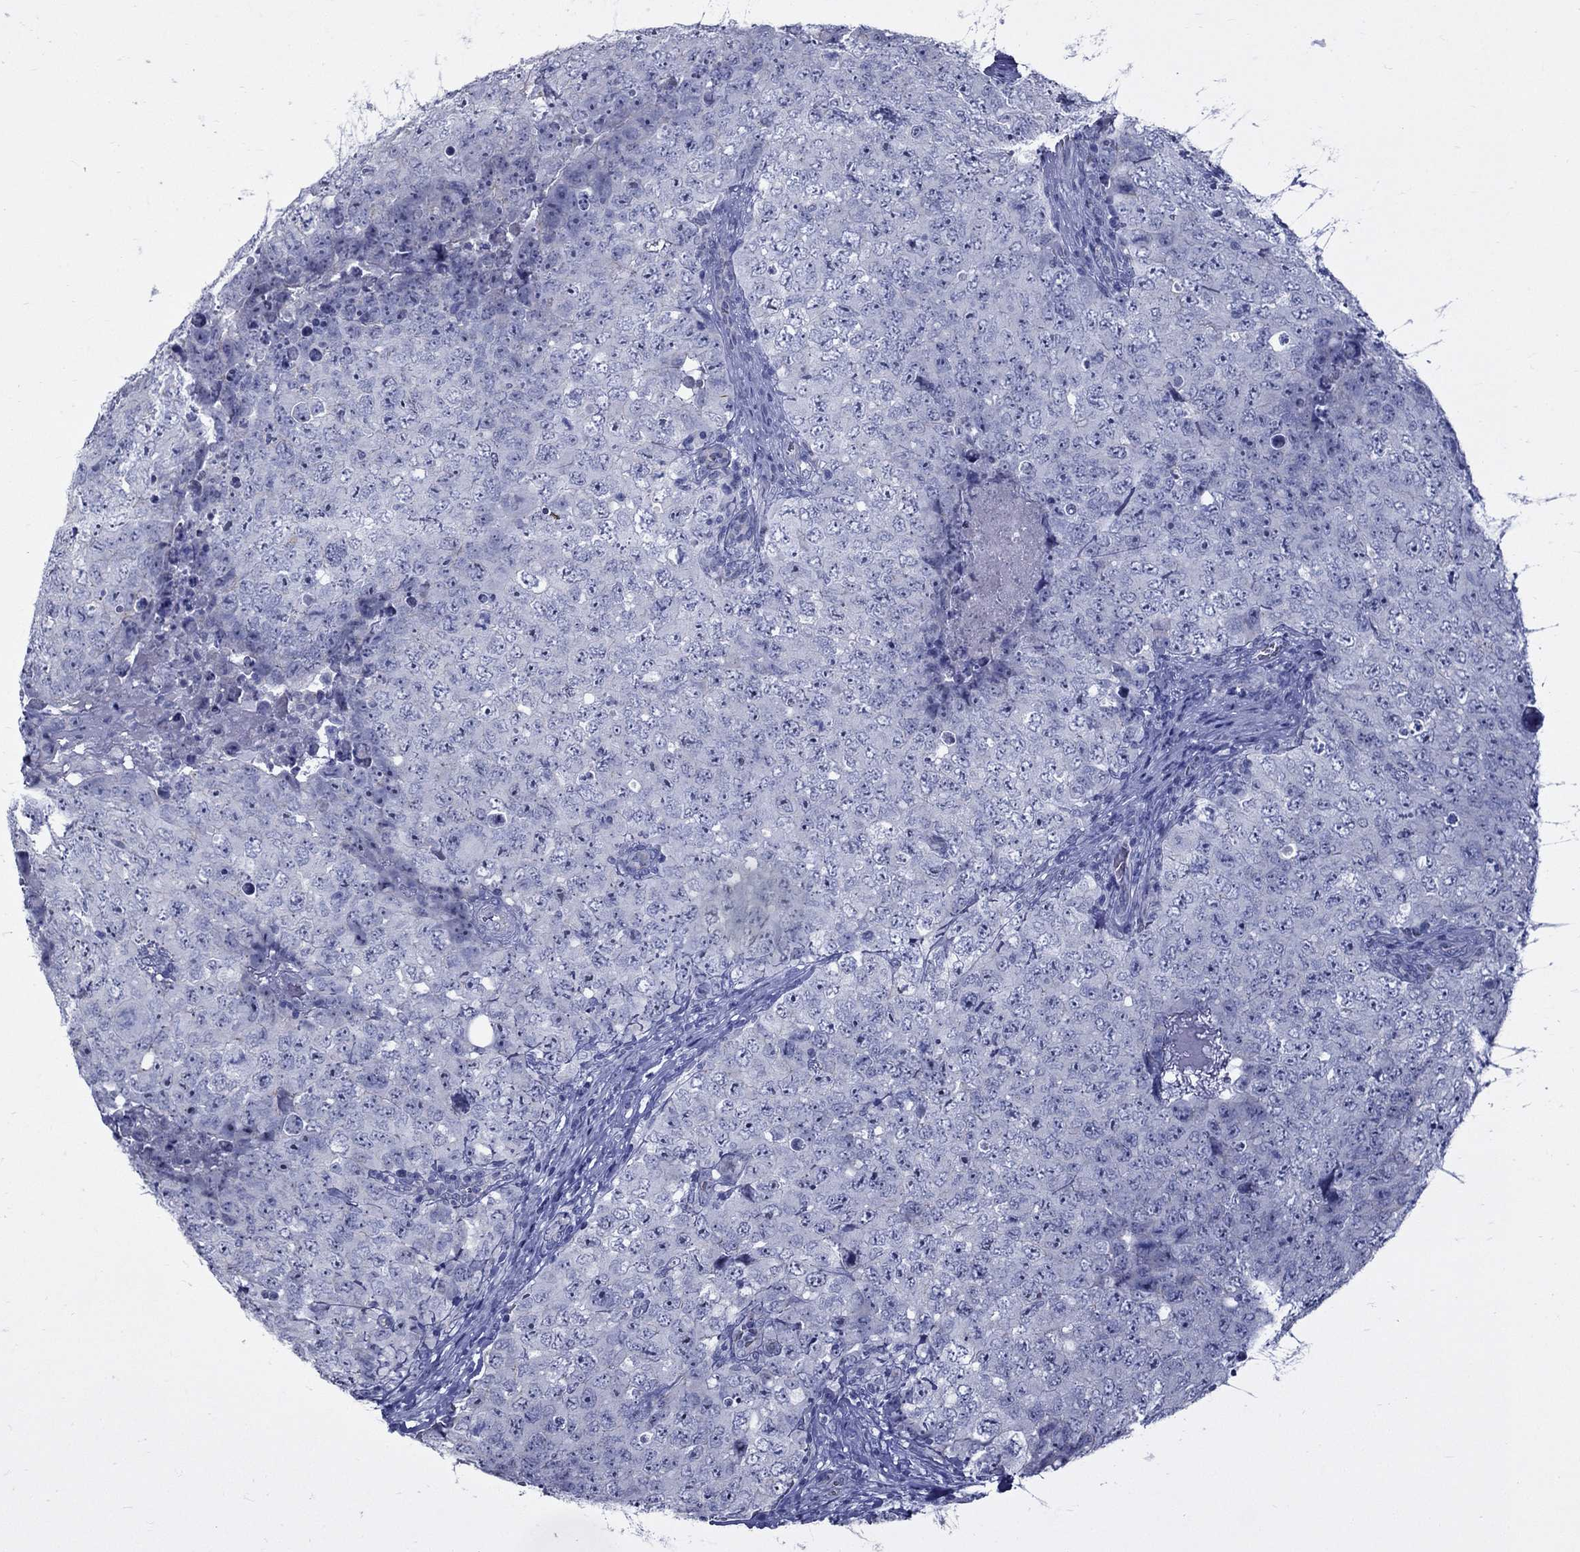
{"staining": {"intensity": "negative", "quantity": "none", "location": "none"}, "tissue": "testis cancer", "cell_type": "Tumor cells", "image_type": "cancer", "snomed": [{"axis": "morphology", "description": "Seminoma, NOS"}, {"axis": "topography", "description": "Testis"}], "caption": "DAB (3,3'-diaminobenzidine) immunohistochemical staining of seminoma (testis) demonstrates no significant expression in tumor cells. (Brightfield microscopy of DAB (3,3'-diaminobenzidine) IHC at high magnification).", "gene": "GUCA1A", "patient": {"sex": "male", "age": 34}}